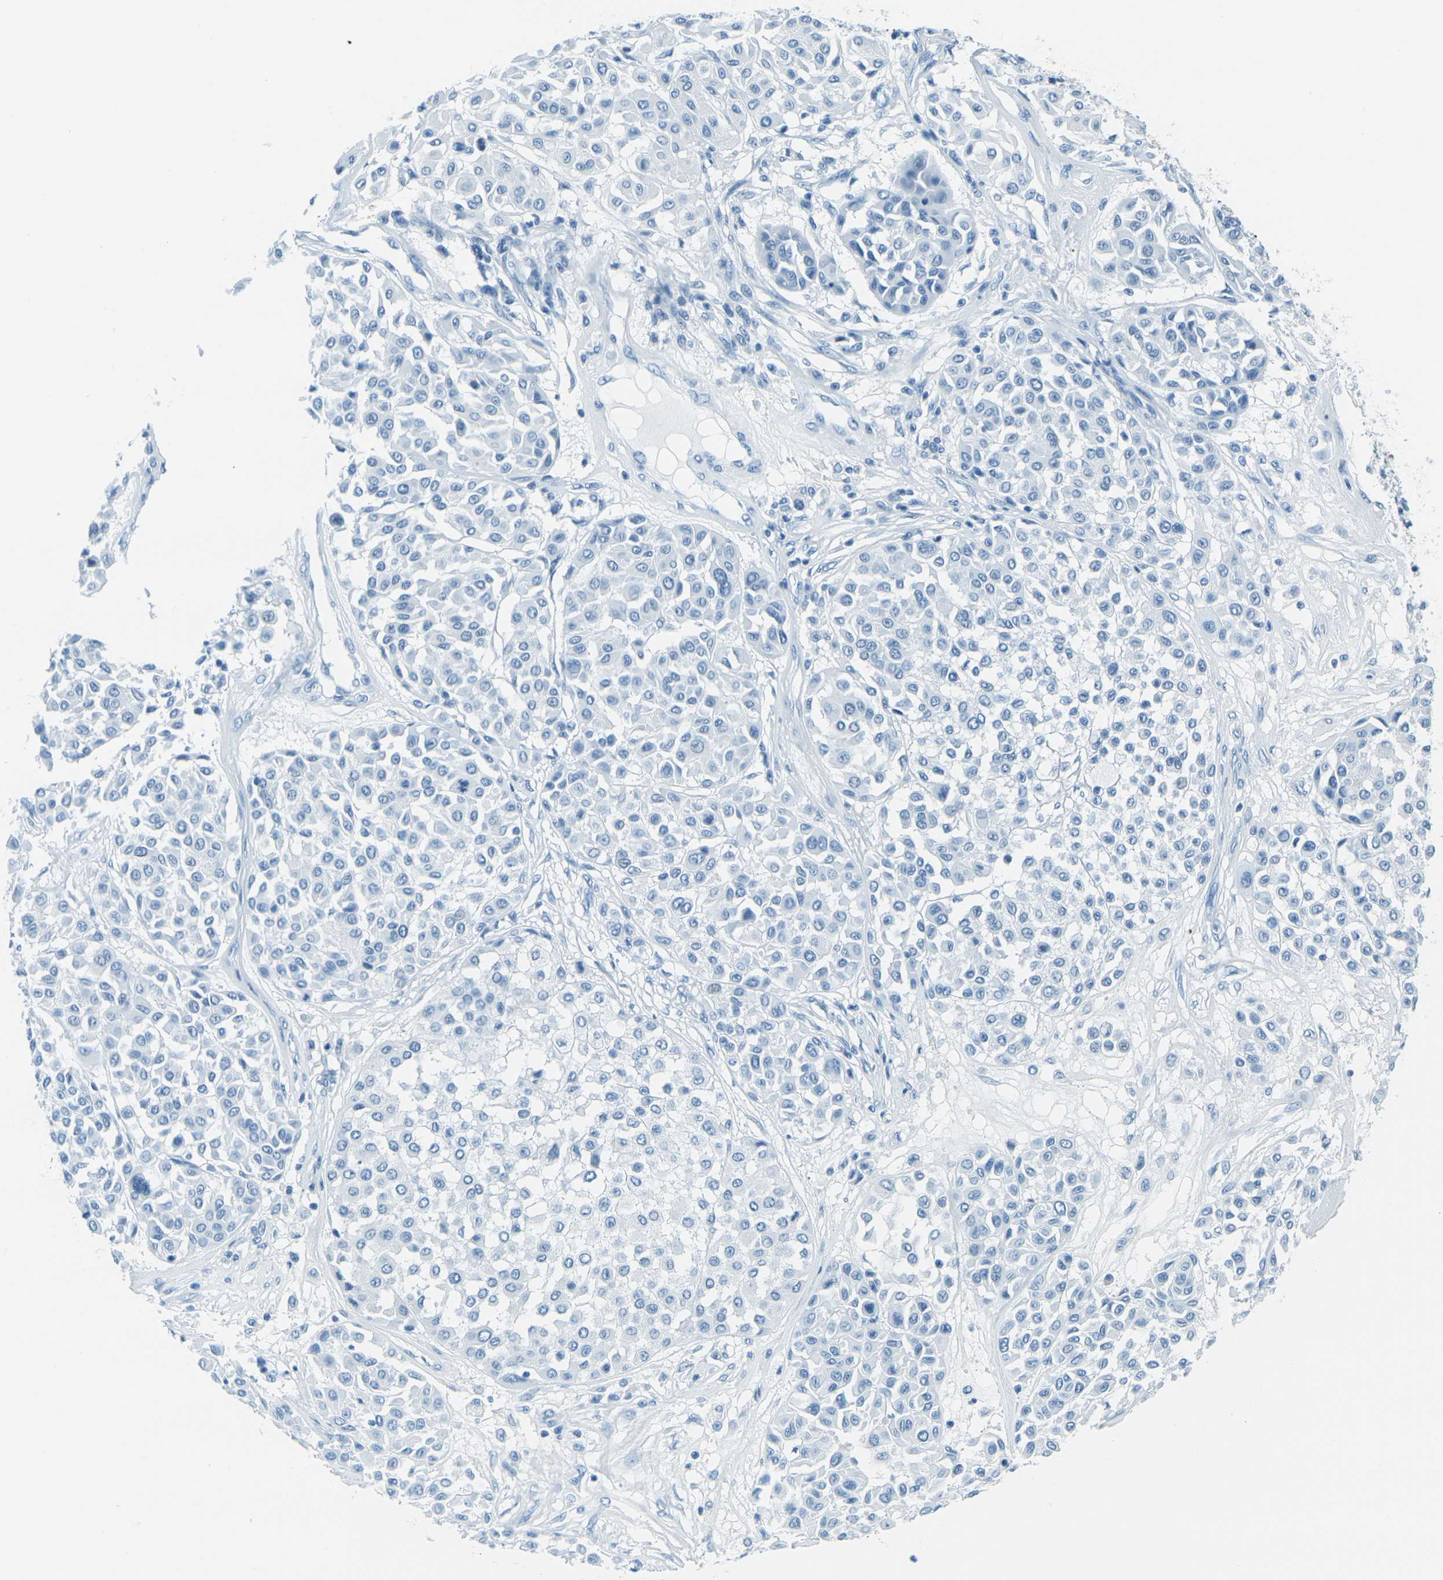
{"staining": {"intensity": "negative", "quantity": "none", "location": "none"}, "tissue": "melanoma", "cell_type": "Tumor cells", "image_type": "cancer", "snomed": [{"axis": "morphology", "description": "Malignant melanoma, Metastatic site"}, {"axis": "topography", "description": "Soft tissue"}], "caption": "This is an immunohistochemistry photomicrograph of human melanoma. There is no expression in tumor cells.", "gene": "OCLN", "patient": {"sex": "male", "age": 41}}